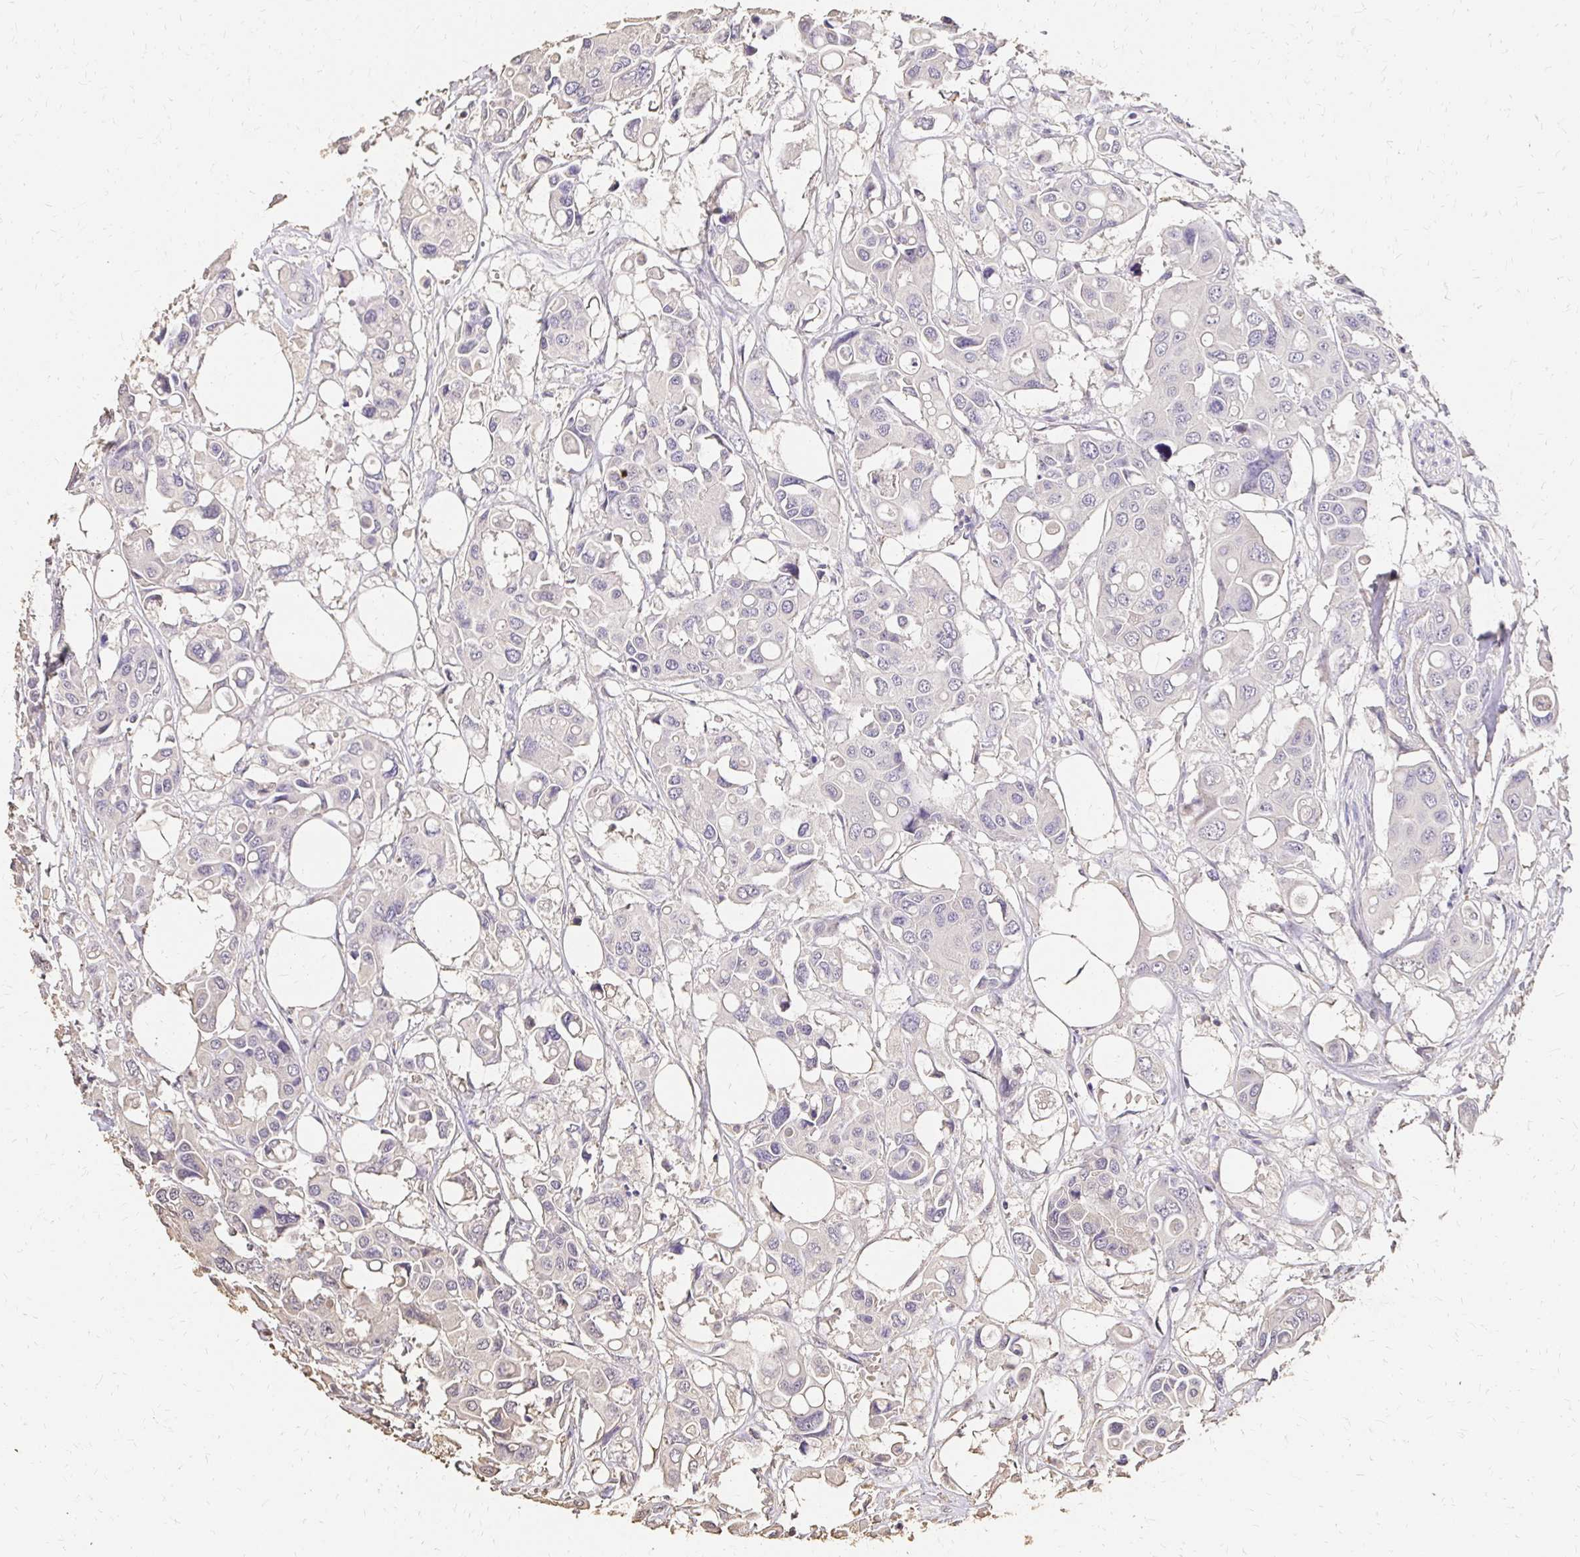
{"staining": {"intensity": "negative", "quantity": "none", "location": "none"}, "tissue": "colorectal cancer", "cell_type": "Tumor cells", "image_type": "cancer", "snomed": [{"axis": "morphology", "description": "Adenocarcinoma, NOS"}, {"axis": "topography", "description": "Colon"}], "caption": "Adenocarcinoma (colorectal) was stained to show a protein in brown. There is no significant expression in tumor cells.", "gene": "UGT1A6", "patient": {"sex": "male", "age": 77}}